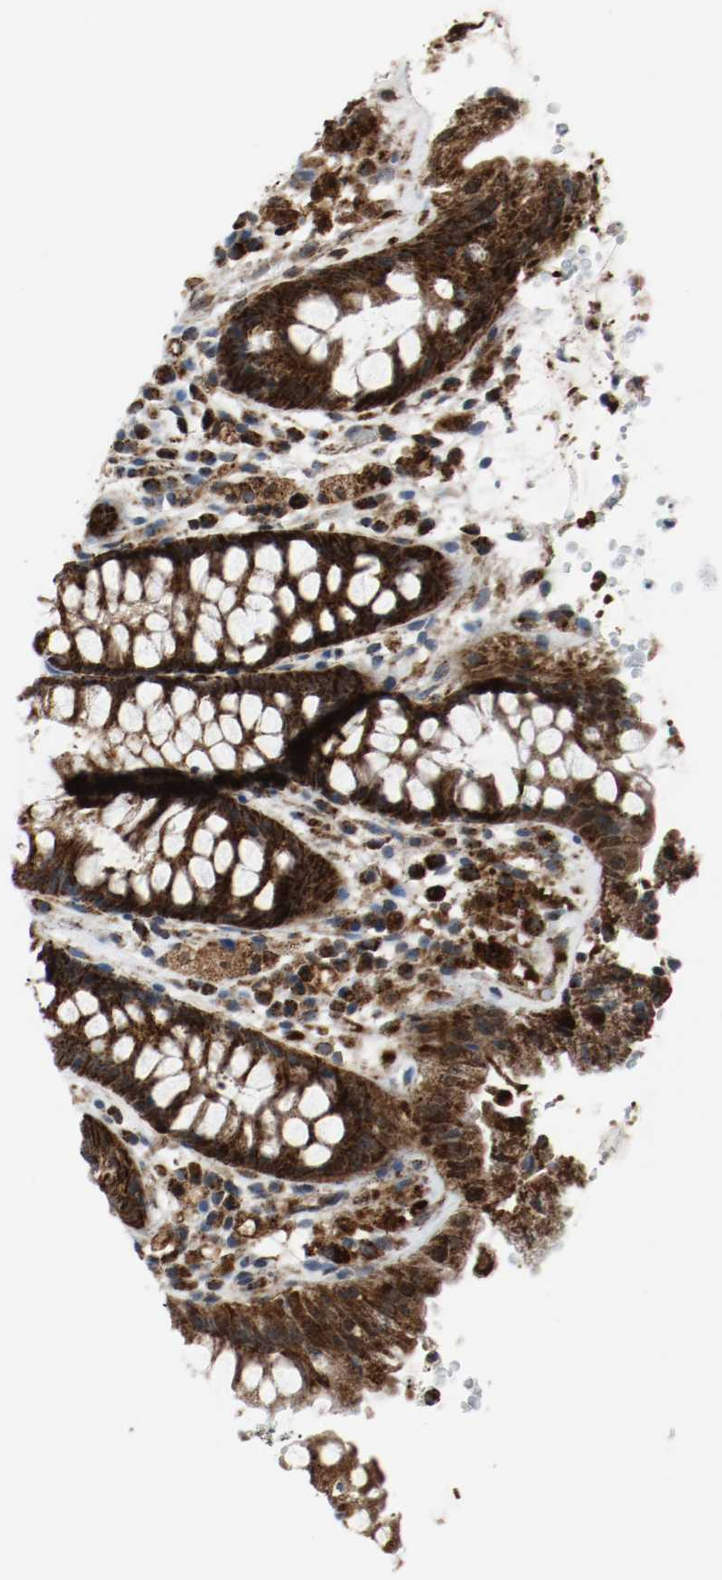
{"staining": {"intensity": "strong", "quantity": ">75%", "location": "cytoplasmic/membranous"}, "tissue": "rectum", "cell_type": "Glandular cells", "image_type": "normal", "snomed": [{"axis": "morphology", "description": "Normal tissue, NOS"}, {"axis": "topography", "description": "Rectum"}], "caption": "High-power microscopy captured an immunohistochemistry (IHC) micrograph of normal rectum, revealing strong cytoplasmic/membranous positivity in approximately >75% of glandular cells. (DAB (3,3'-diaminobenzidine) IHC, brown staining for protein, blue staining for nuclei).", "gene": "TXNRD1", "patient": {"sex": "female", "age": 46}}